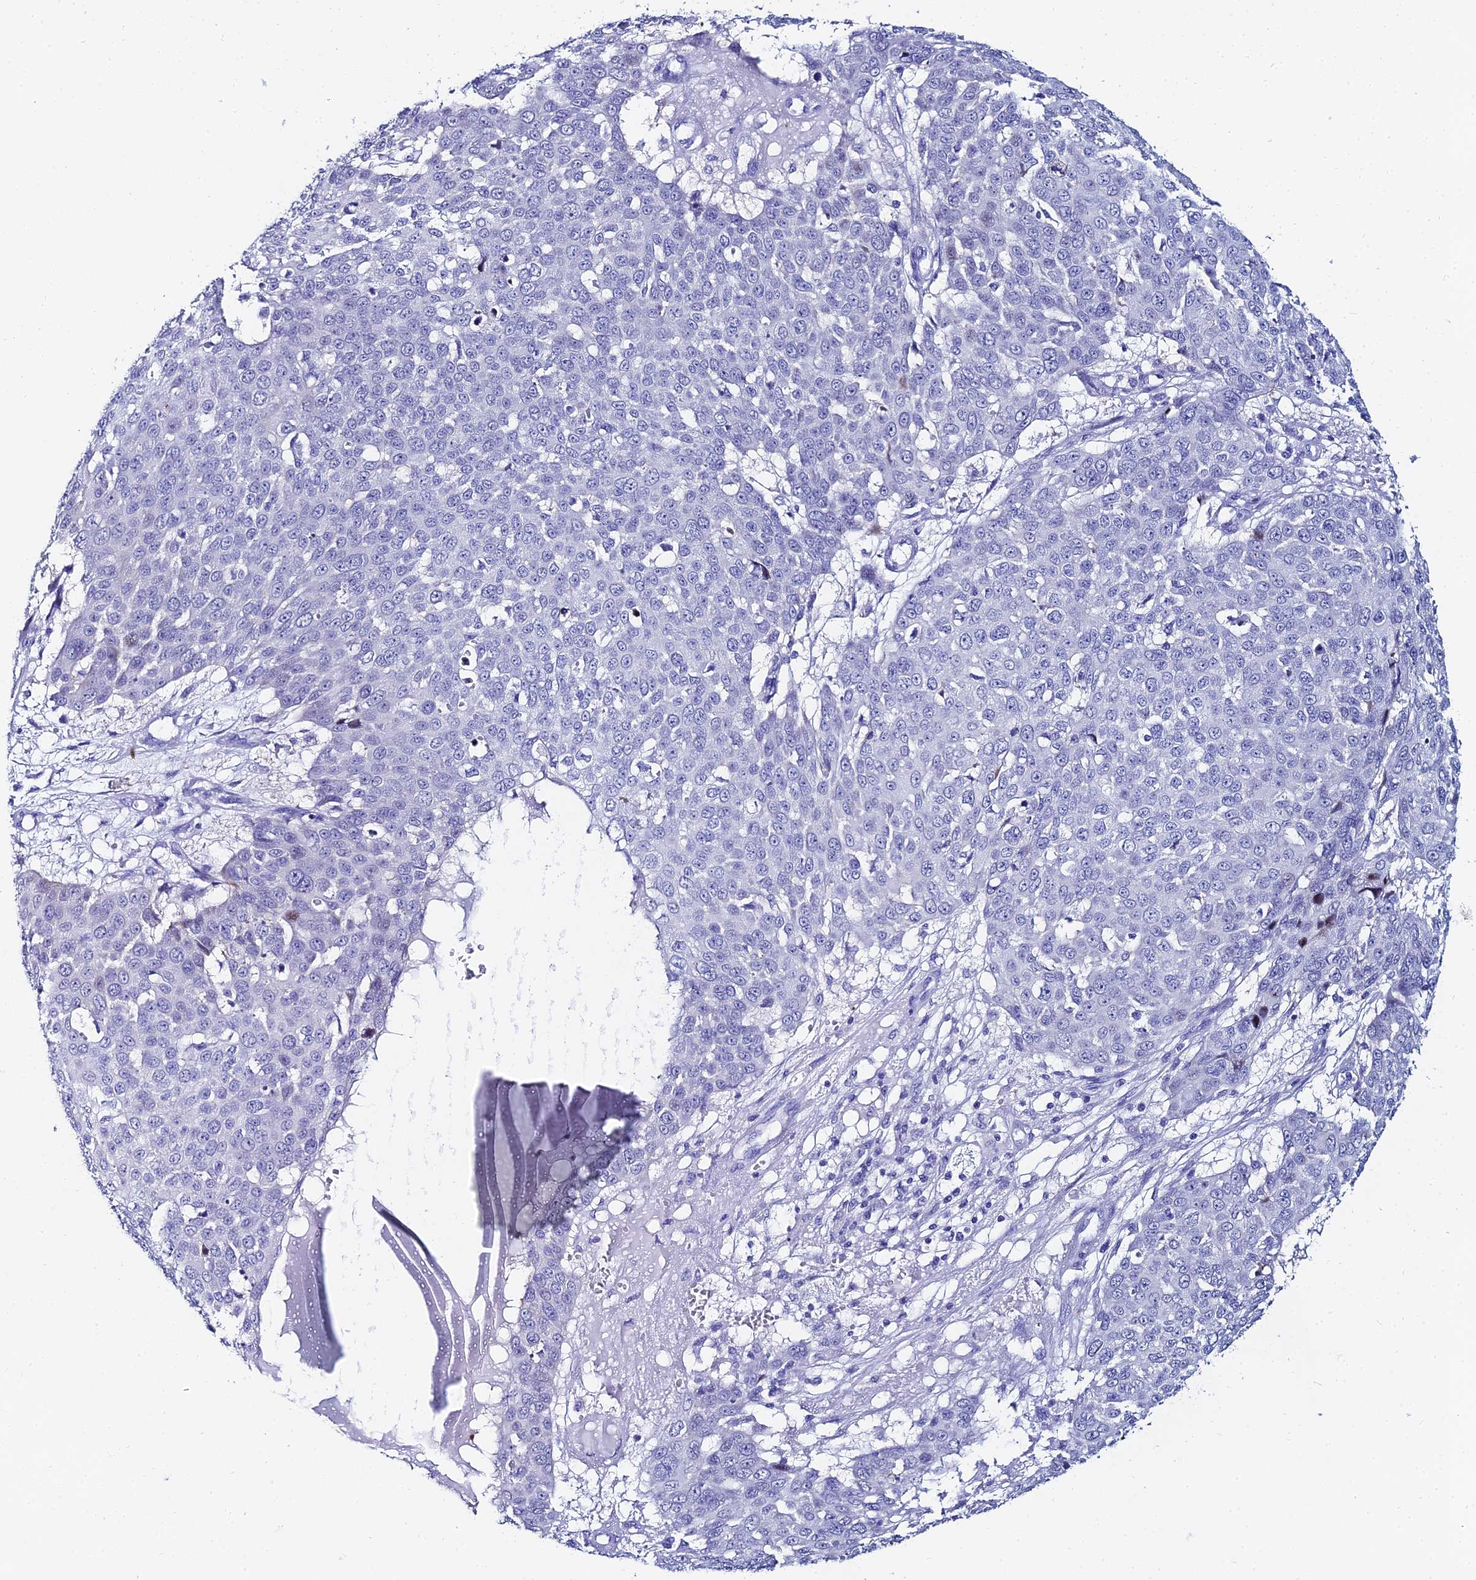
{"staining": {"intensity": "negative", "quantity": "none", "location": "none"}, "tissue": "skin cancer", "cell_type": "Tumor cells", "image_type": "cancer", "snomed": [{"axis": "morphology", "description": "Squamous cell carcinoma, NOS"}, {"axis": "topography", "description": "Skin"}], "caption": "The image displays no significant staining in tumor cells of squamous cell carcinoma (skin).", "gene": "HSPA1L", "patient": {"sex": "male", "age": 71}}